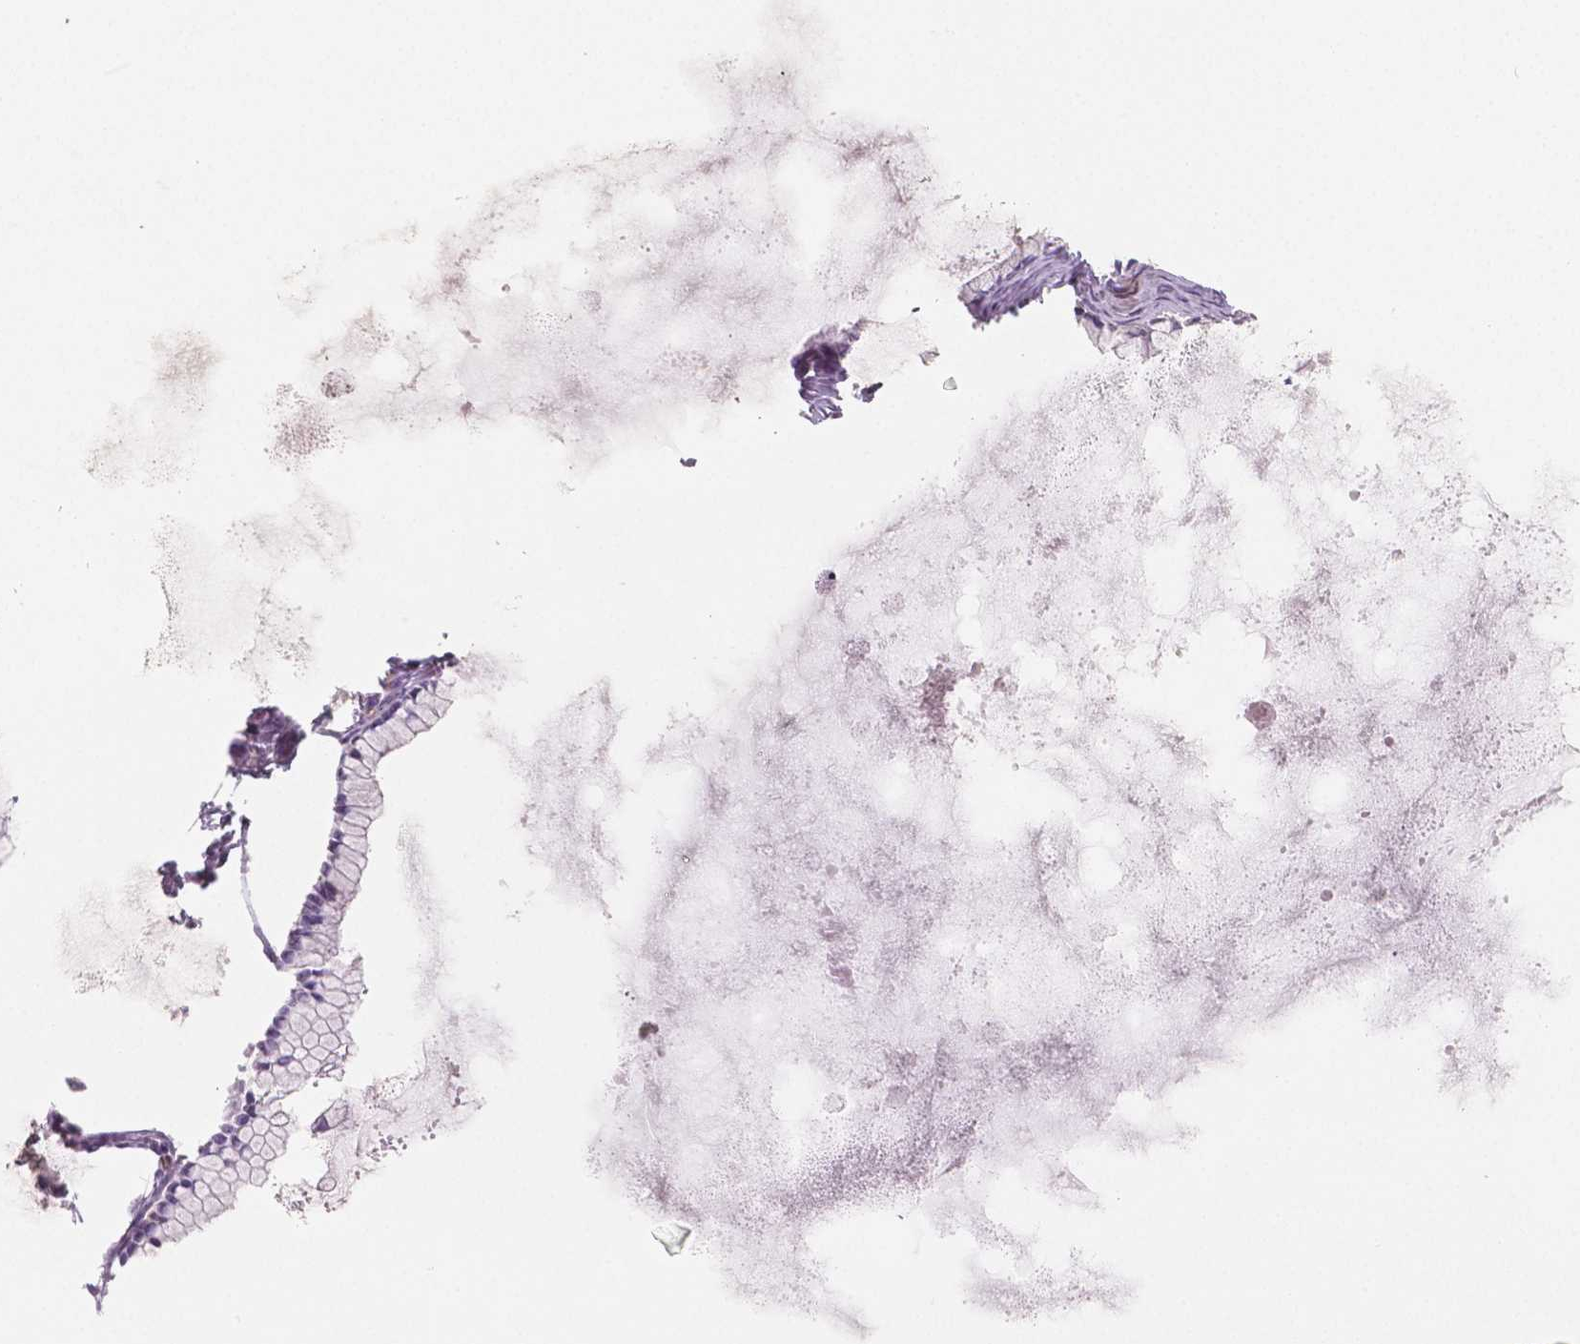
{"staining": {"intensity": "negative", "quantity": "none", "location": "none"}, "tissue": "ovarian cancer", "cell_type": "Tumor cells", "image_type": "cancer", "snomed": [{"axis": "morphology", "description": "Cystadenocarcinoma, mucinous, NOS"}, {"axis": "topography", "description": "Ovary"}], "caption": "DAB (3,3'-diaminobenzidine) immunohistochemical staining of human mucinous cystadenocarcinoma (ovarian) reveals no significant staining in tumor cells.", "gene": "APOA4", "patient": {"sex": "female", "age": 41}}